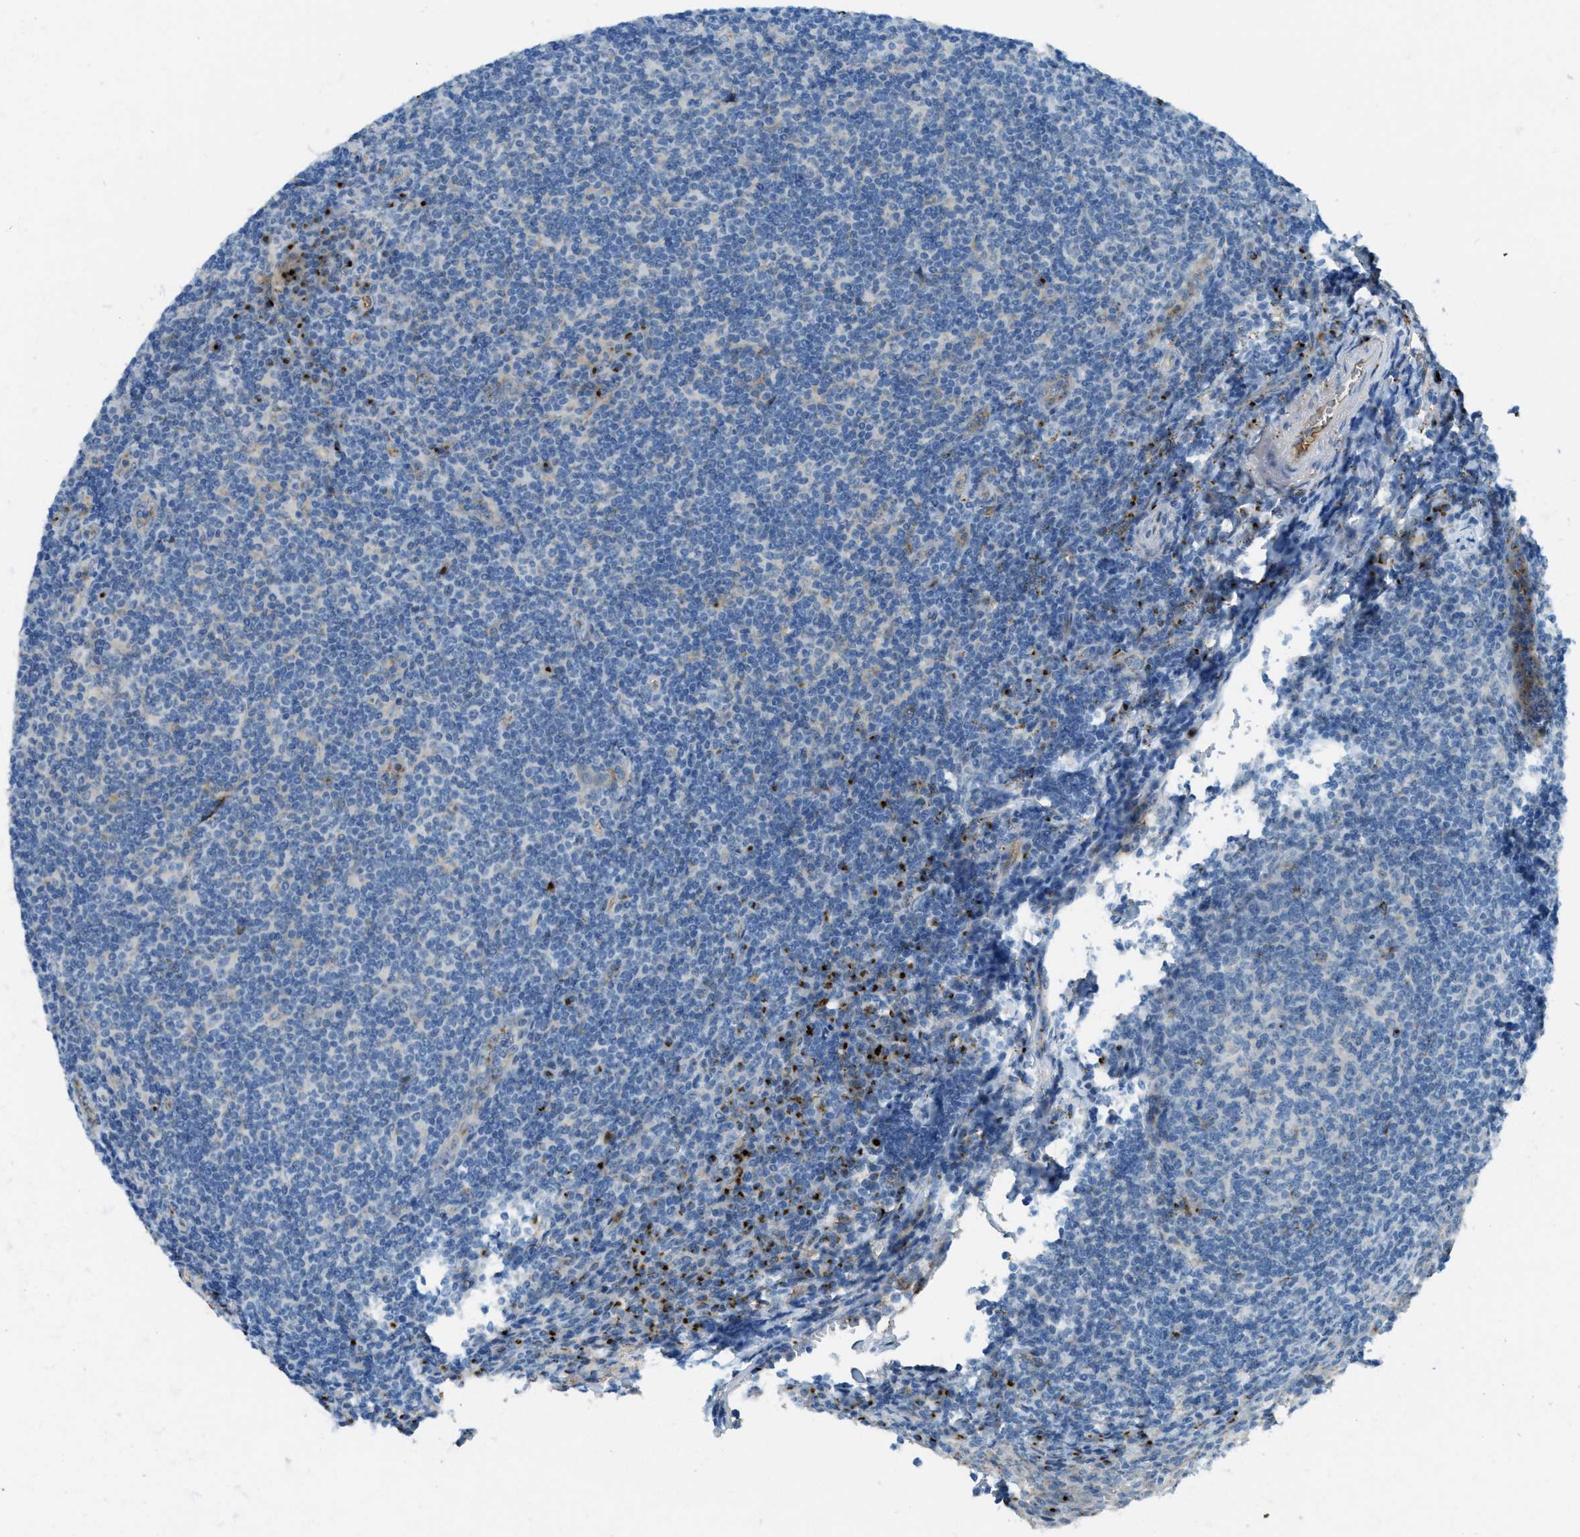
{"staining": {"intensity": "weak", "quantity": "<25%", "location": "cytoplasmic/membranous"}, "tissue": "tonsil", "cell_type": "Germinal center cells", "image_type": "normal", "snomed": [{"axis": "morphology", "description": "Normal tissue, NOS"}, {"axis": "topography", "description": "Tonsil"}], "caption": "This micrograph is of unremarkable tonsil stained with immunohistochemistry to label a protein in brown with the nuclei are counter-stained blue. There is no positivity in germinal center cells.", "gene": "TRIM59", "patient": {"sex": "male", "age": 37}}